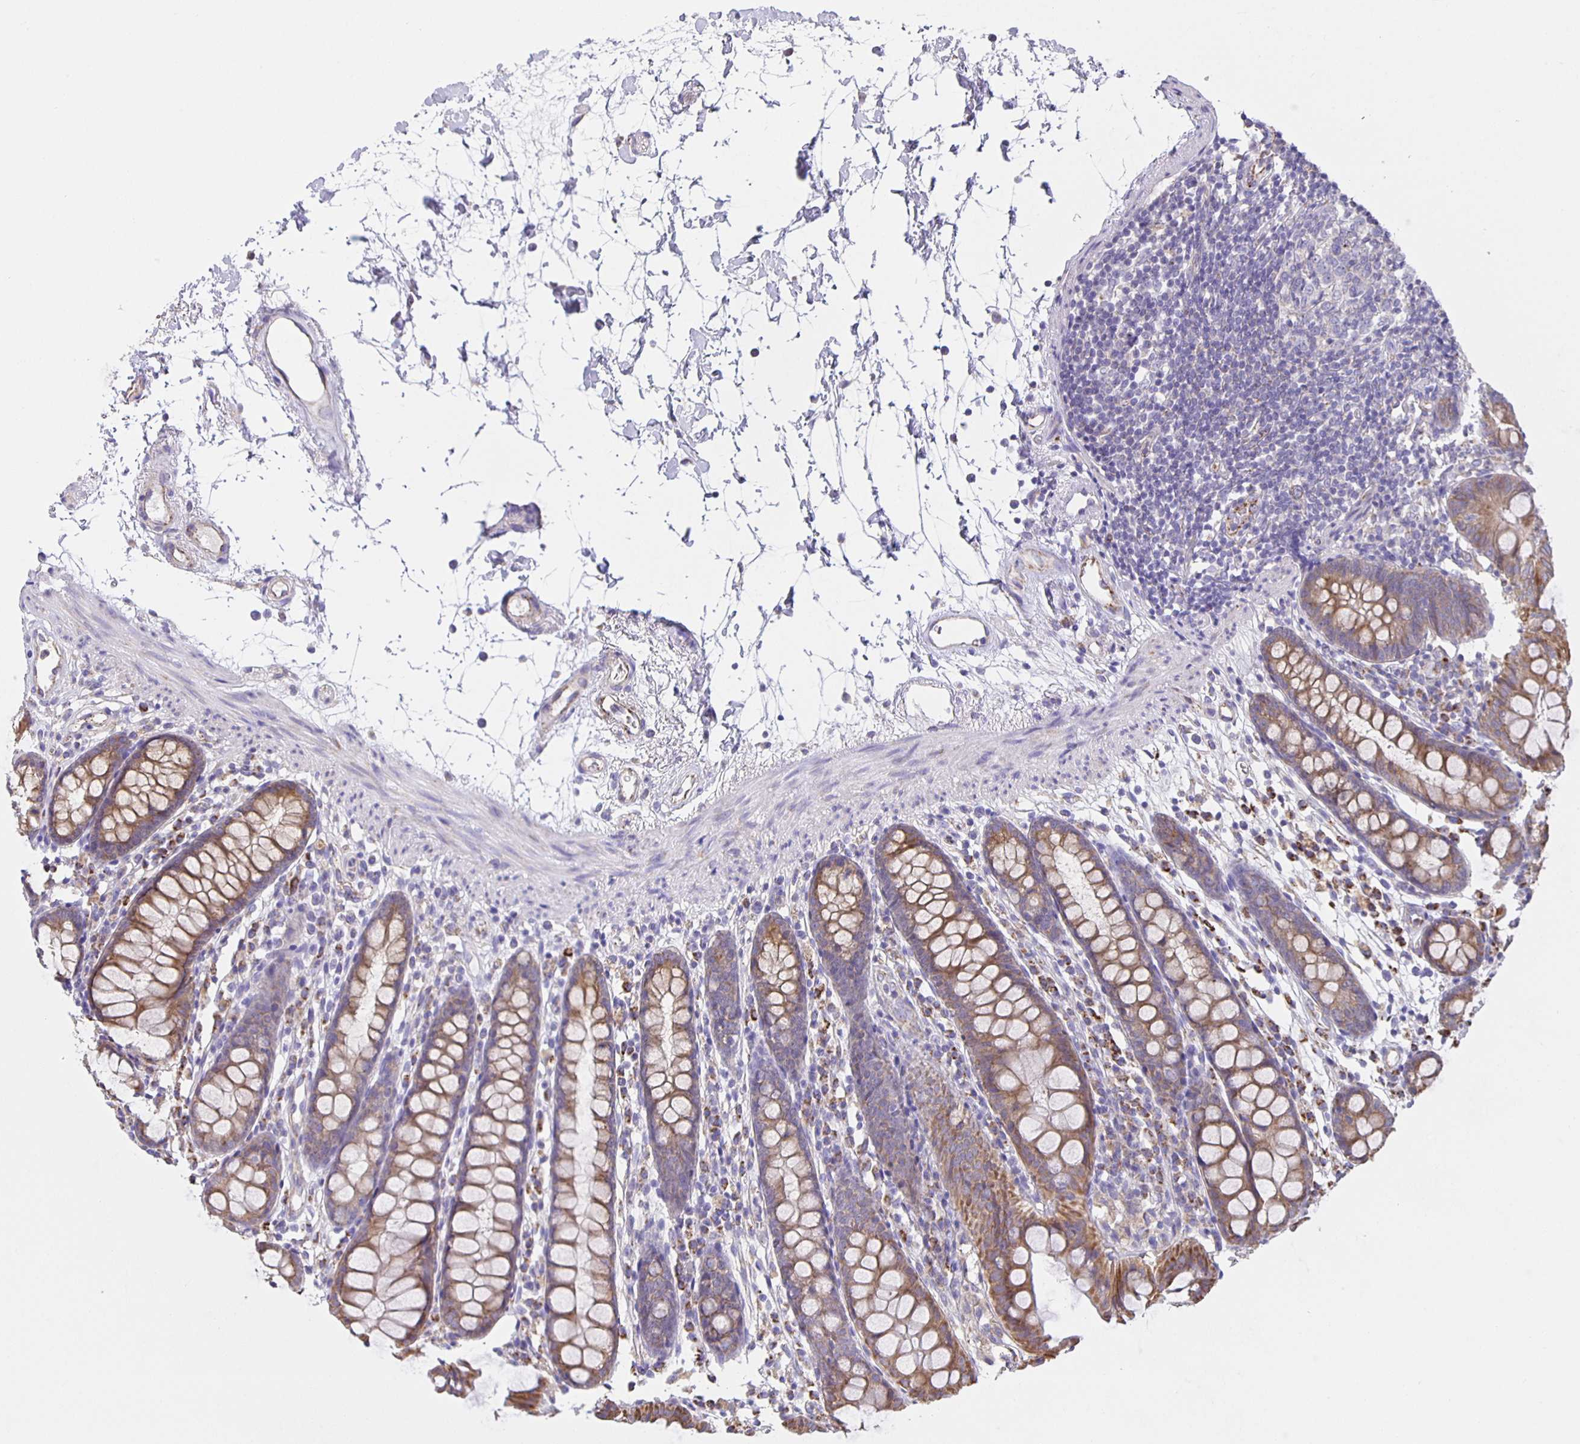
{"staining": {"intensity": "moderate", "quantity": "25%-75%", "location": "cytoplasmic/membranous"}, "tissue": "colon", "cell_type": "Endothelial cells", "image_type": "normal", "snomed": [{"axis": "morphology", "description": "Normal tissue, NOS"}, {"axis": "topography", "description": "Colon"}], "caption": "IHC of benign human colon reveals medium levels of moderate cytoplasmic/membranous expression in approximately 25%-75% of endothelial cells.", "gene": "JMJD4", "patient": {"sex": "female", "age": 84}}